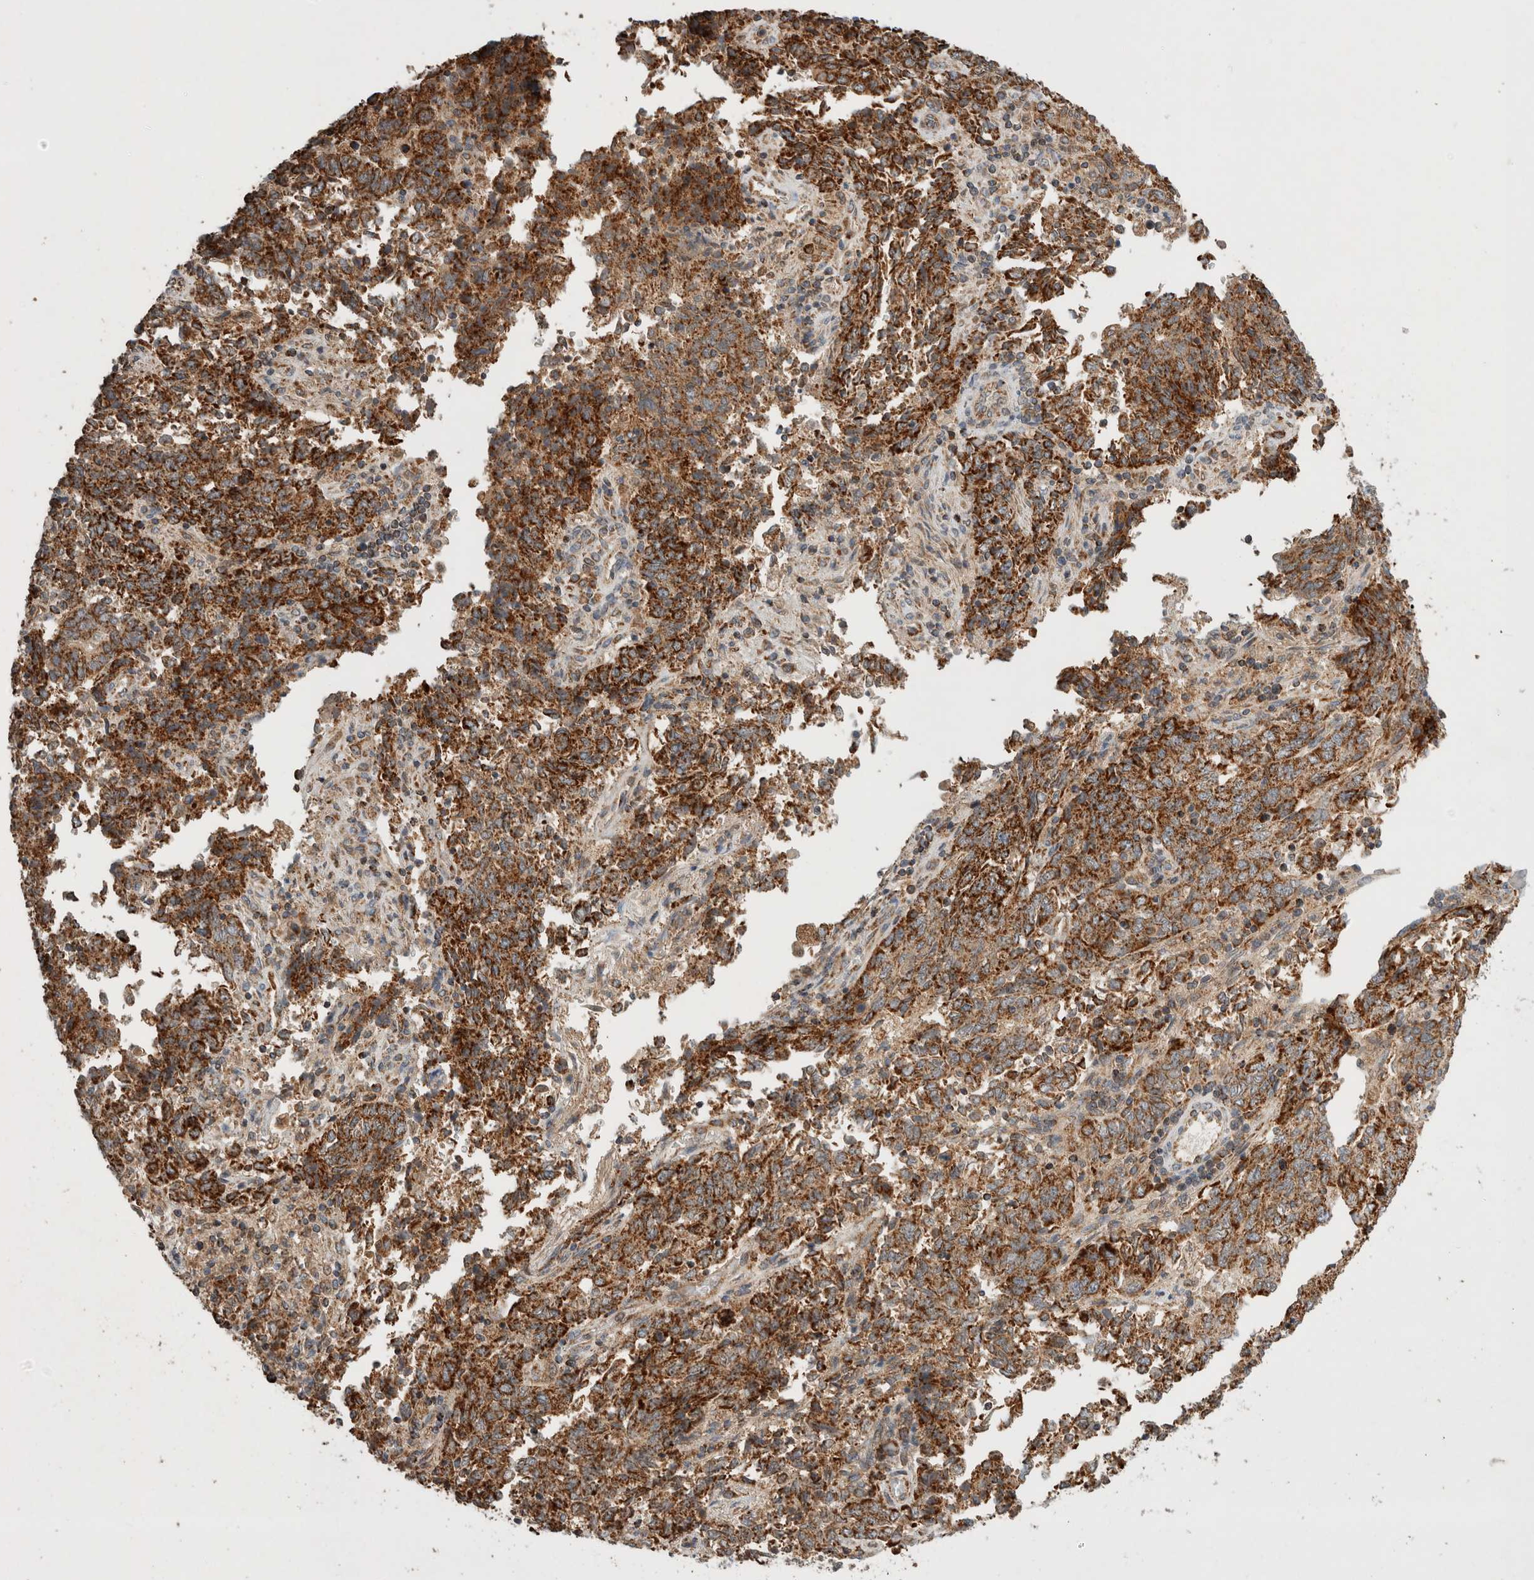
{"staining": {"intensity": "strong", "quantity": ">75%", "location": "cytoplasmic/membranous"}, "tissue": "endometrial cancer", "cell_type": "Tumor cells", "image_type": "cancer", "snomed": [{"axis": "morphology", "description": "Adenocarcinoma, NOS"}, {"axis": "topography", "description": "Endometrium"}], "caption": "Endometrial cancer (adenocarcinoma) was stained to show a protein in brown. There is high levels of strong cytoplasmic/membranous expression in about >75% of tumor cells.", "gene": "AMPD1", "patient": {"sex": "female", "age": 80}}